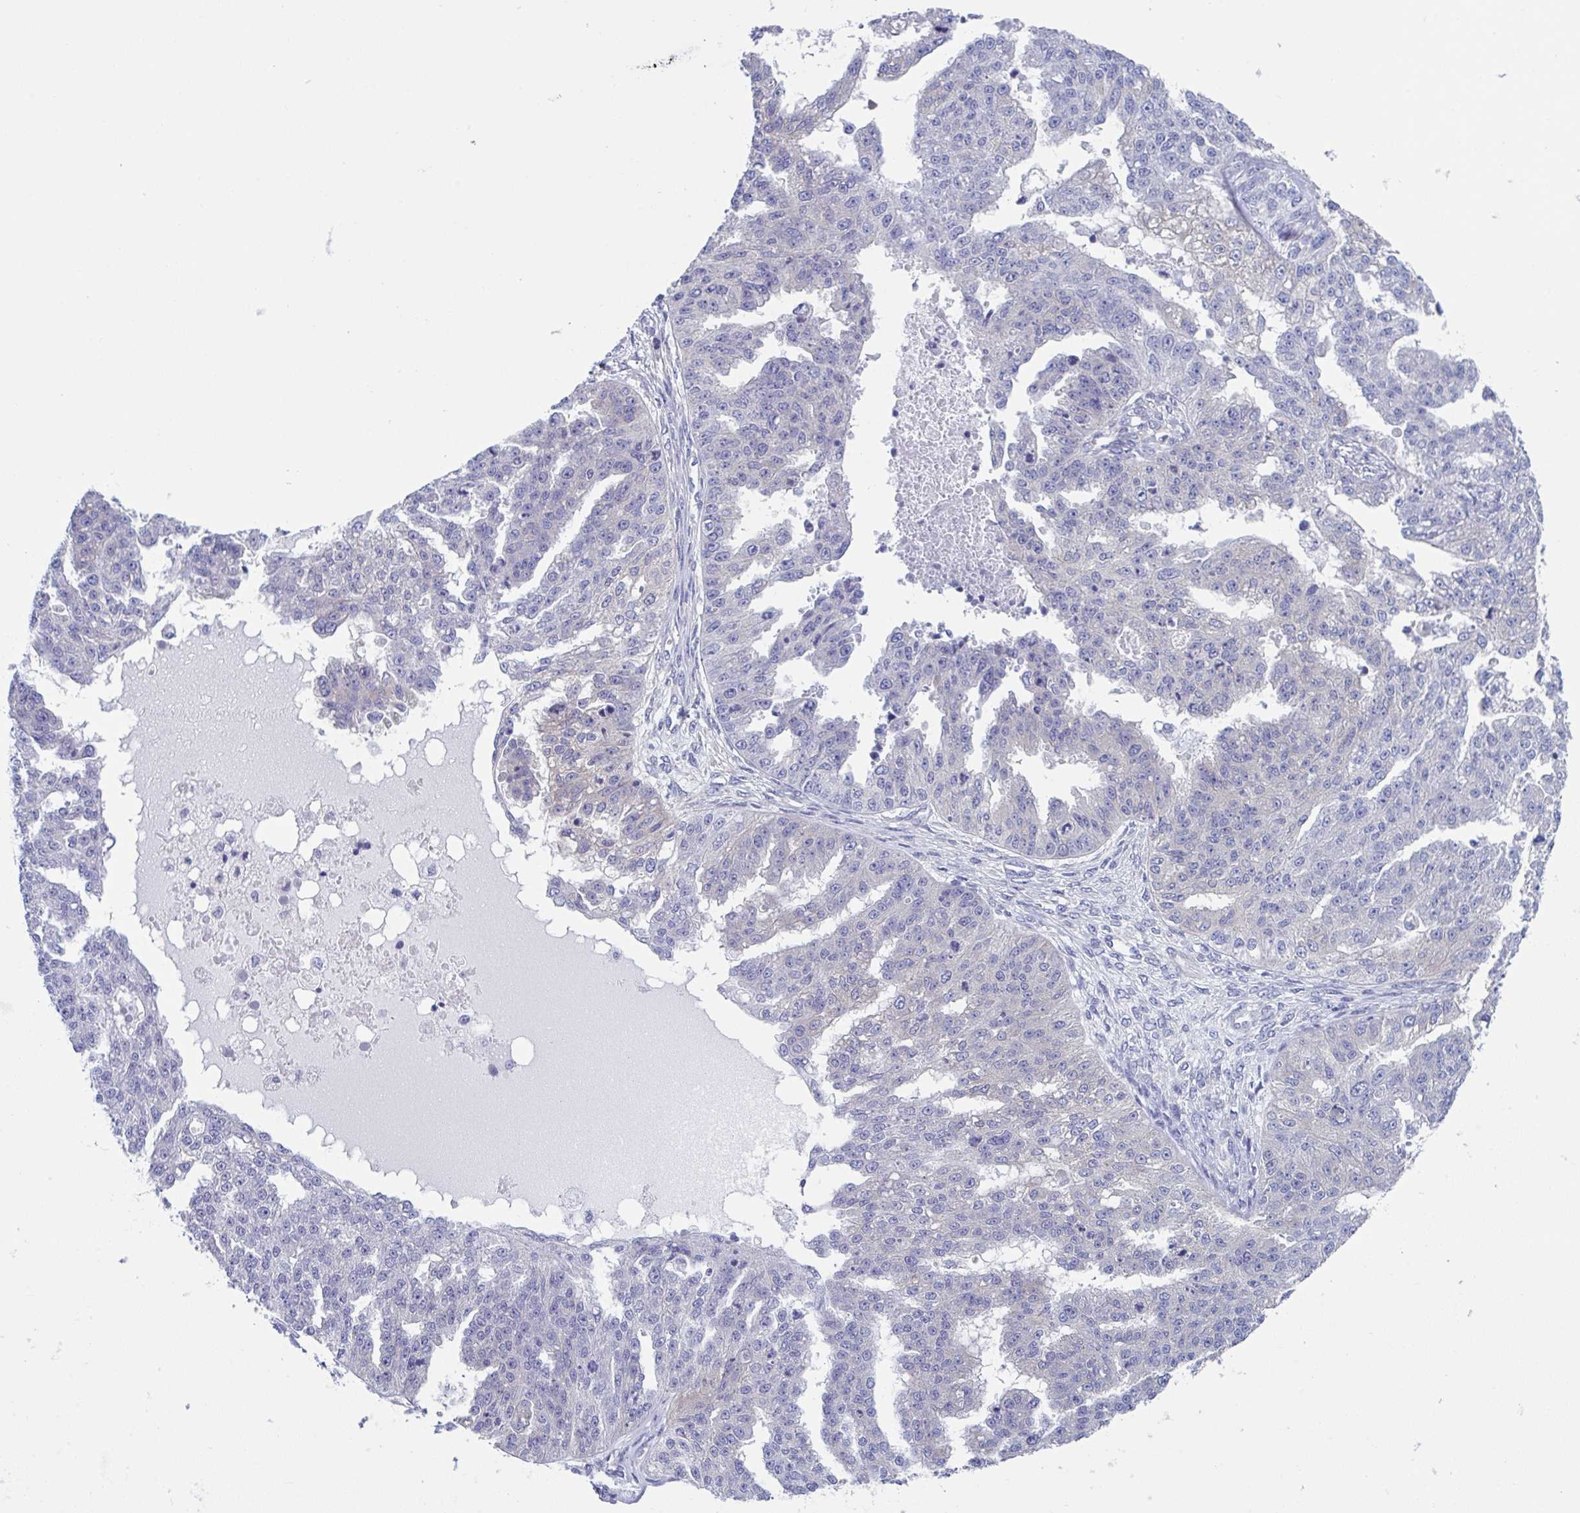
{"staining": {"intensity": "negative", "quantity": "none", "location": "none"}, "tissue": "ovarian cancer", "cell_type": "Tumor cells", "image_type": "cancer", "snomed": [{"axis": "morphology", "description": "Cystadenocarcinoma, serous, NOS"}, {"axis": "topography", "description": "Ovary"}], "caption": "Immunohistochemistry photomicrograph of neoplastic tissue: ovarian cancer stained with DAB (3,3'-diaminobenzidine) shows no significant protein staining in tumor cells.", "gene": "LPIN3", "patient": {"sex": "female", "age": 58}}